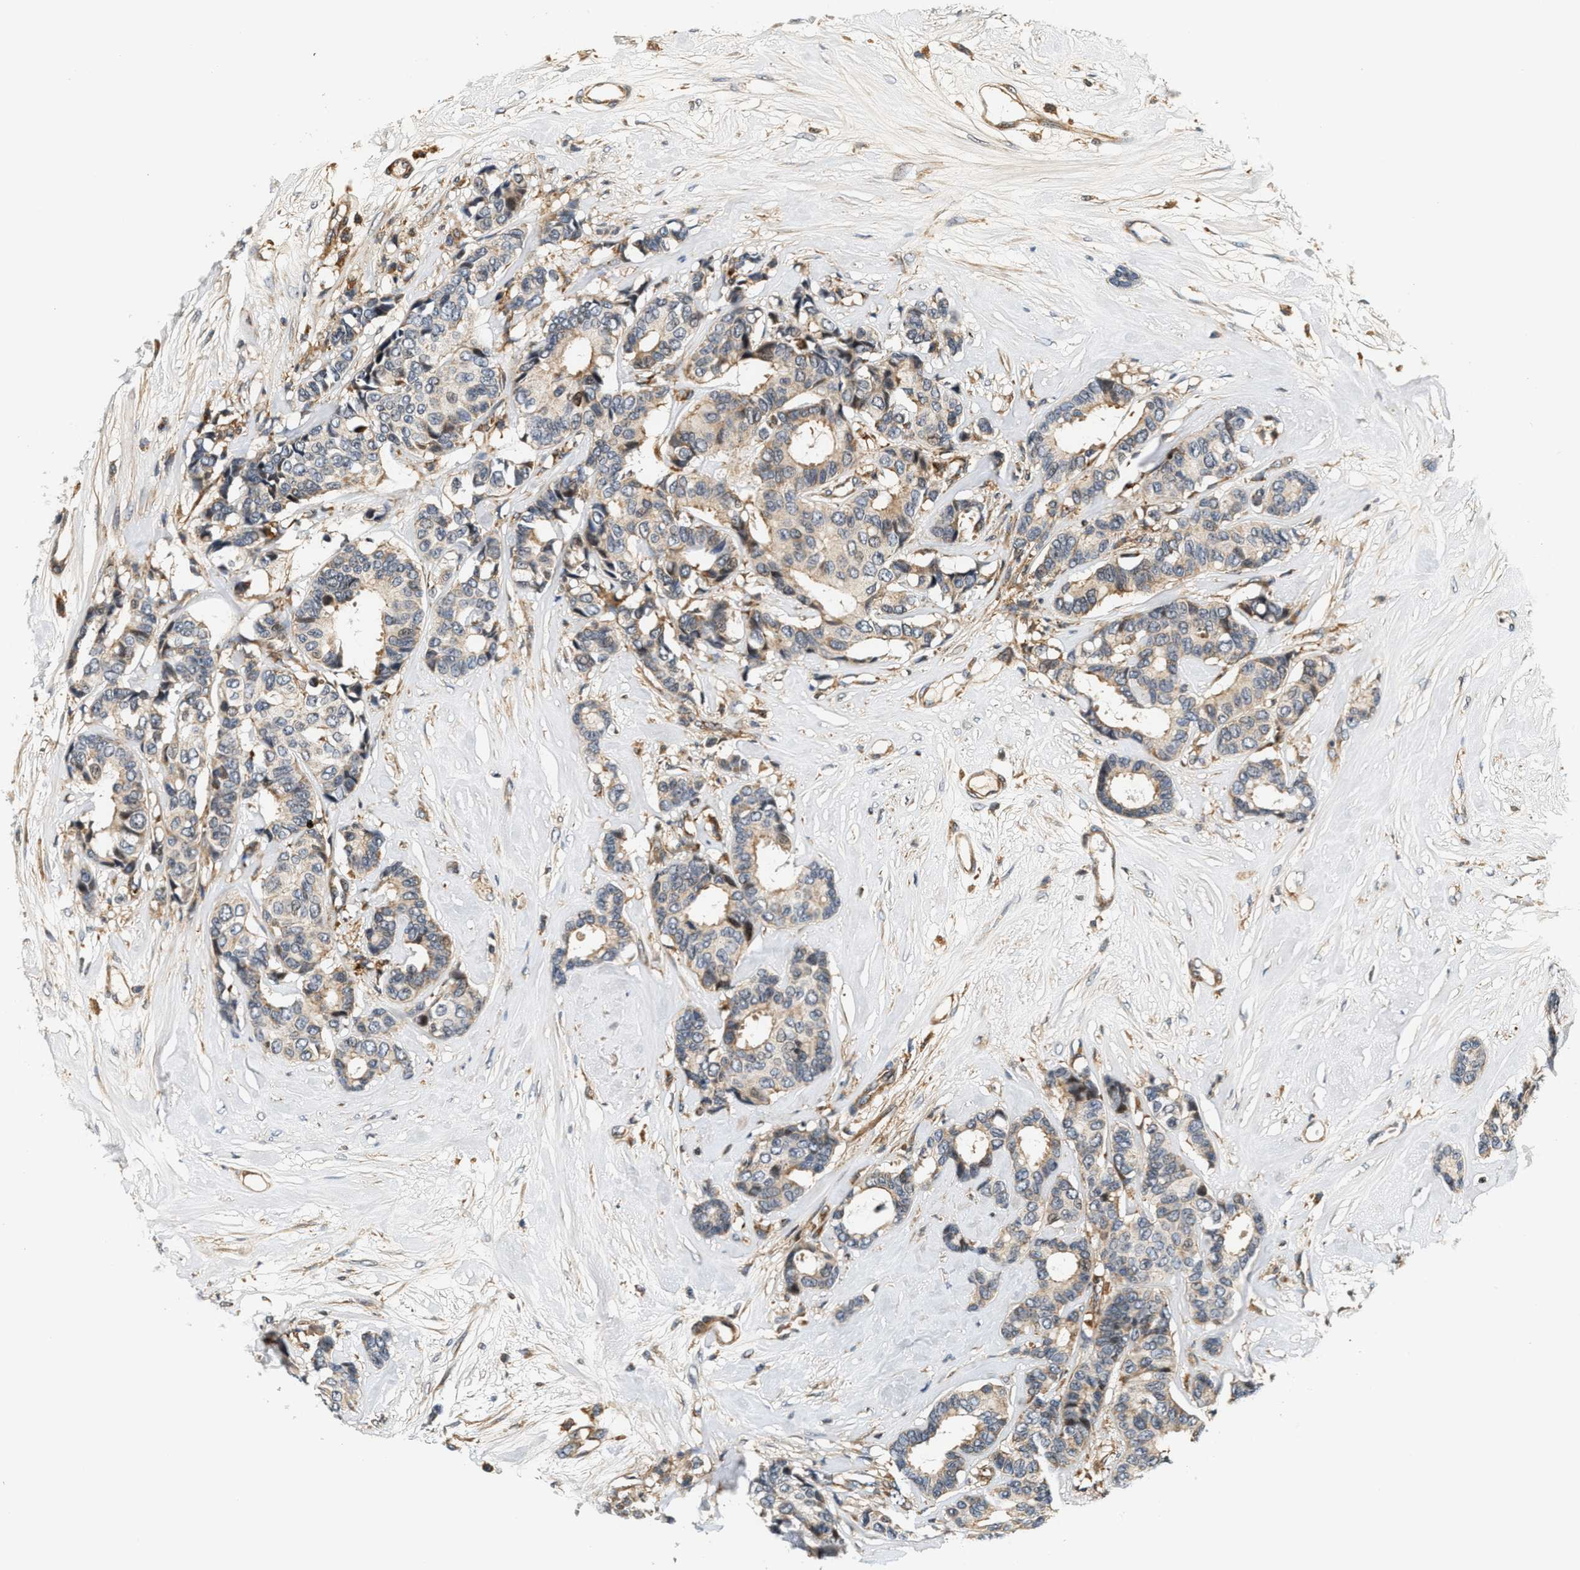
{"staining": {"intensity": "weak", "quantity": ">75%", "location": "cytoplasmic/membranous"}, "tissue": "breast cancer", "cell_type": "Tumor cells", "image_type": "cancer", "snomed": [{"axis": "morphology", "description": "Duct carcinoma"}, {"axis": "topography", "description": "Breast"}], "caption": "DAB immunohistochemical staining of human invasive ductal carcinoma (breast) shows weak cytoplasmic/membranous protein staining in about >75% of tumor cells.", "gene": "SAMD9", "patient": {"sex": "female", "age": 87}}